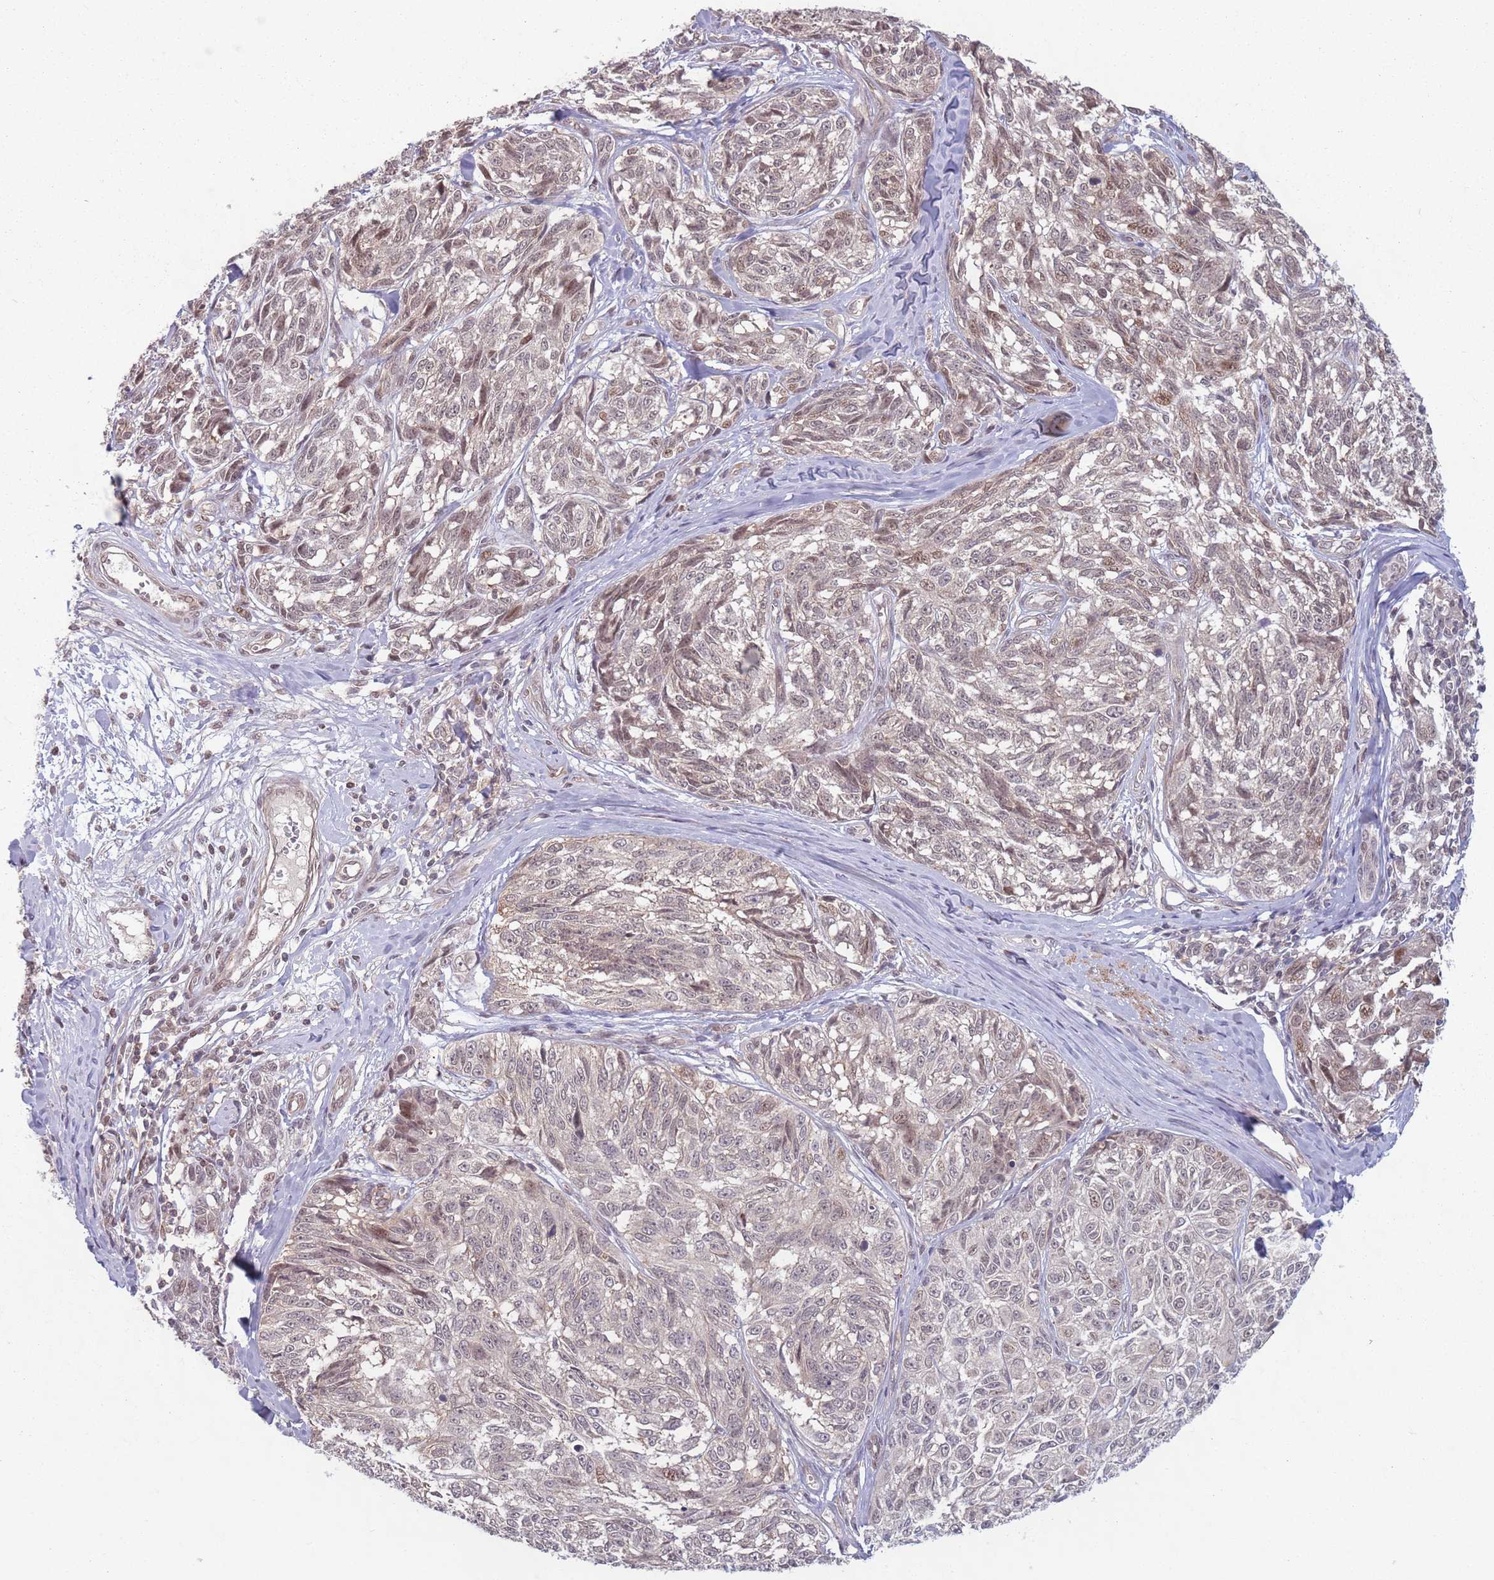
{"staining": {"intensity": "weak", "quantity": ">75%", "location": "nuclear"}, "tissue": "melanoma", "cell_type": "Tumor cells", "image_type": "cancer", "snomed": [{"axis": "morphology", "description": "Normal tissue, NOS"}, {"axis": "morphology", "description": "Malignant melanoma, NOS"}, {"axis": "topography", "description": "Skin"}], "caption": "Immunohistochemistry (IHC) of melanoma shows low levels of weak nuclear positivity in approximately >75% of tumor cells.", "gene": "CCDC154", "patient": {"sex": "female", "age": 64}}